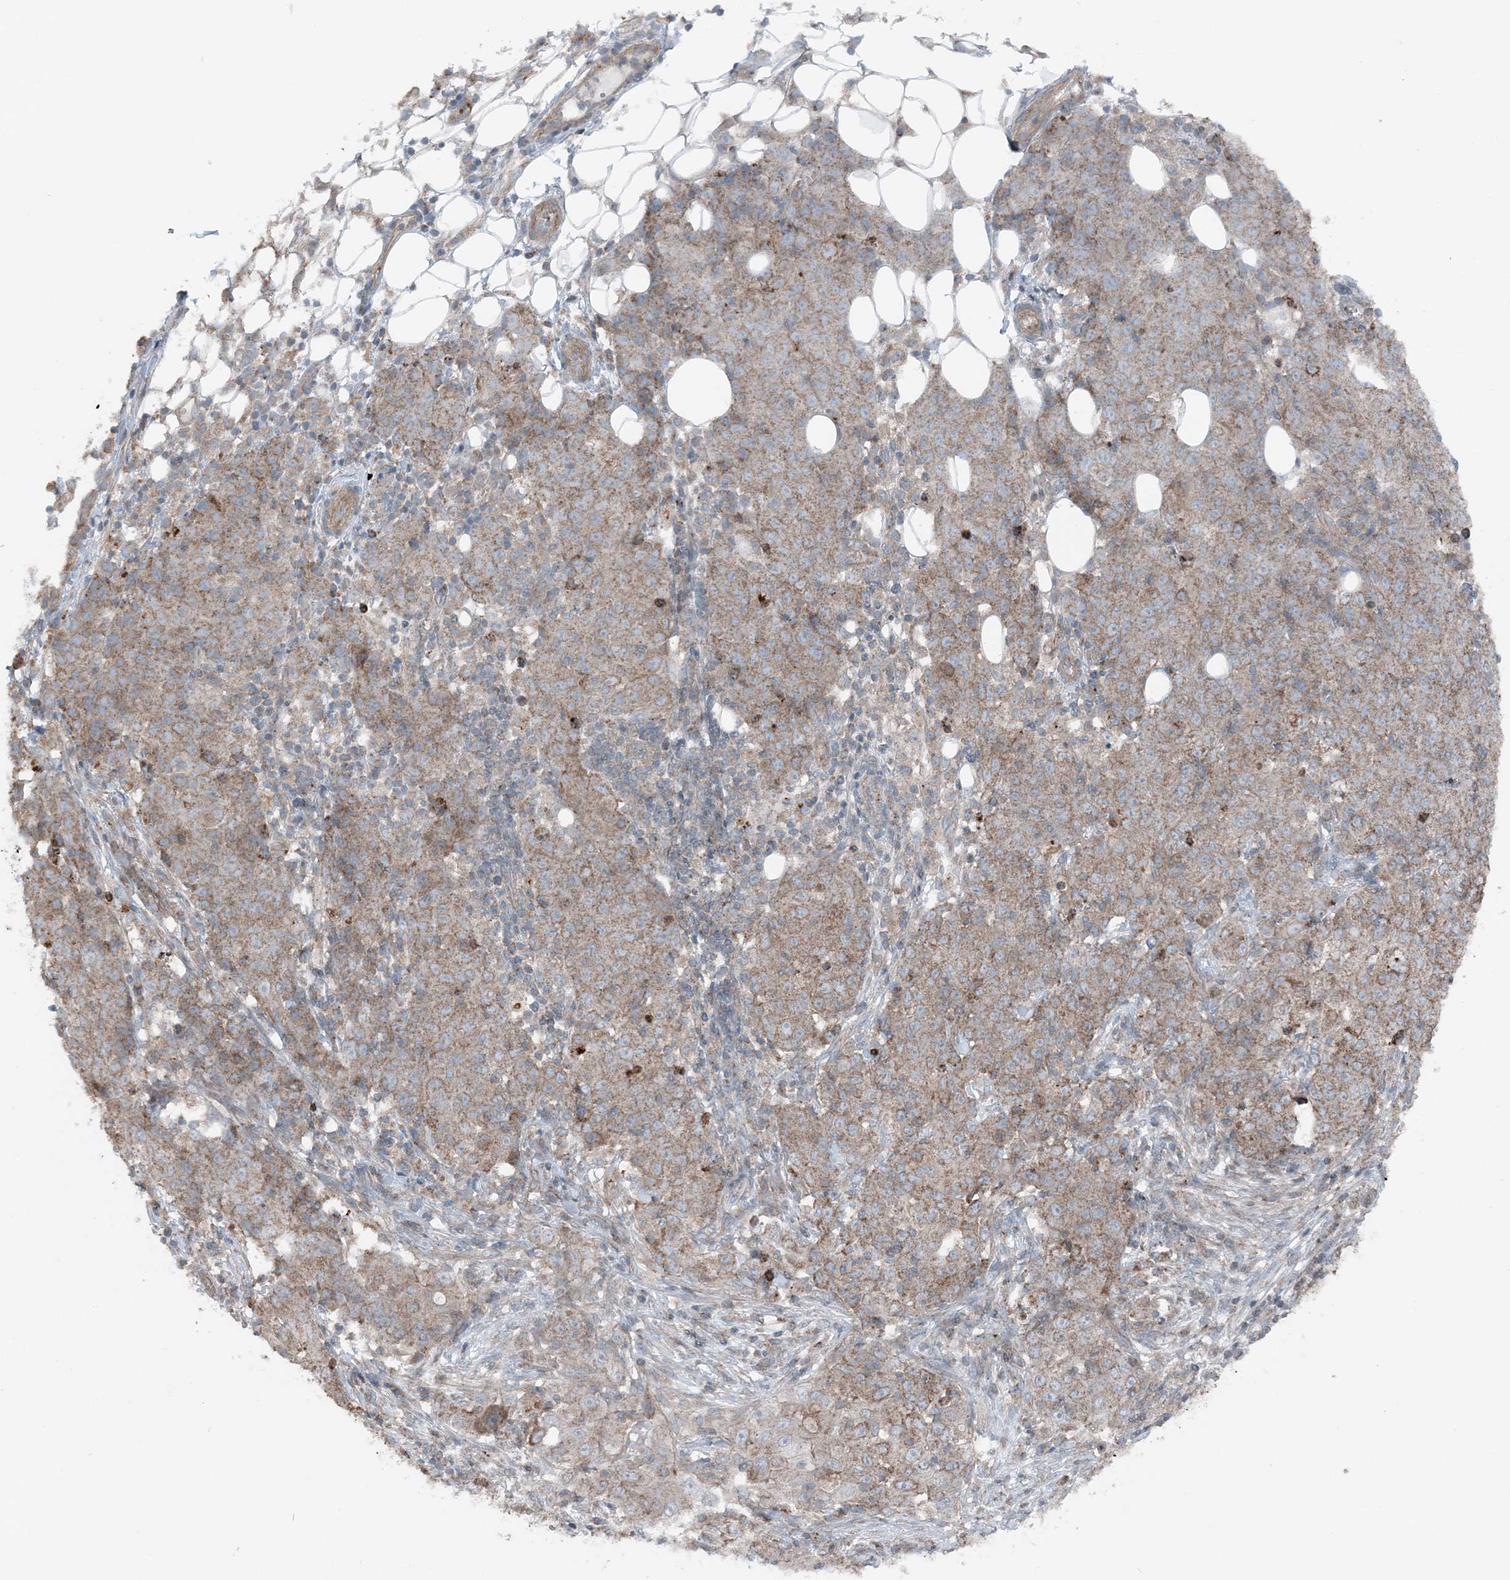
{"staining": {"intensity": "moderate", "quantity": ">75%", "location": "cytoplasmic/membranous"}, "tissue": "ovarian cancer", "cell_type": "Tumor cells", "image_type": "cancer", "snomed": [{"axis": "morphology", "description": "Carcinoma, endometroid"}, {"axis": "topography", "description": "Ovary"}], "caption": "The image demonstrates staining of ovarian cancer (endometroid carcinoma), revealing moderate cytoplasmic/membranous protein expression (brown color) within tumor cells. (IHC, brightfield microscopy, high magnification).", "gene": "KY", "patient": {"sex": "female", "age": 42}}